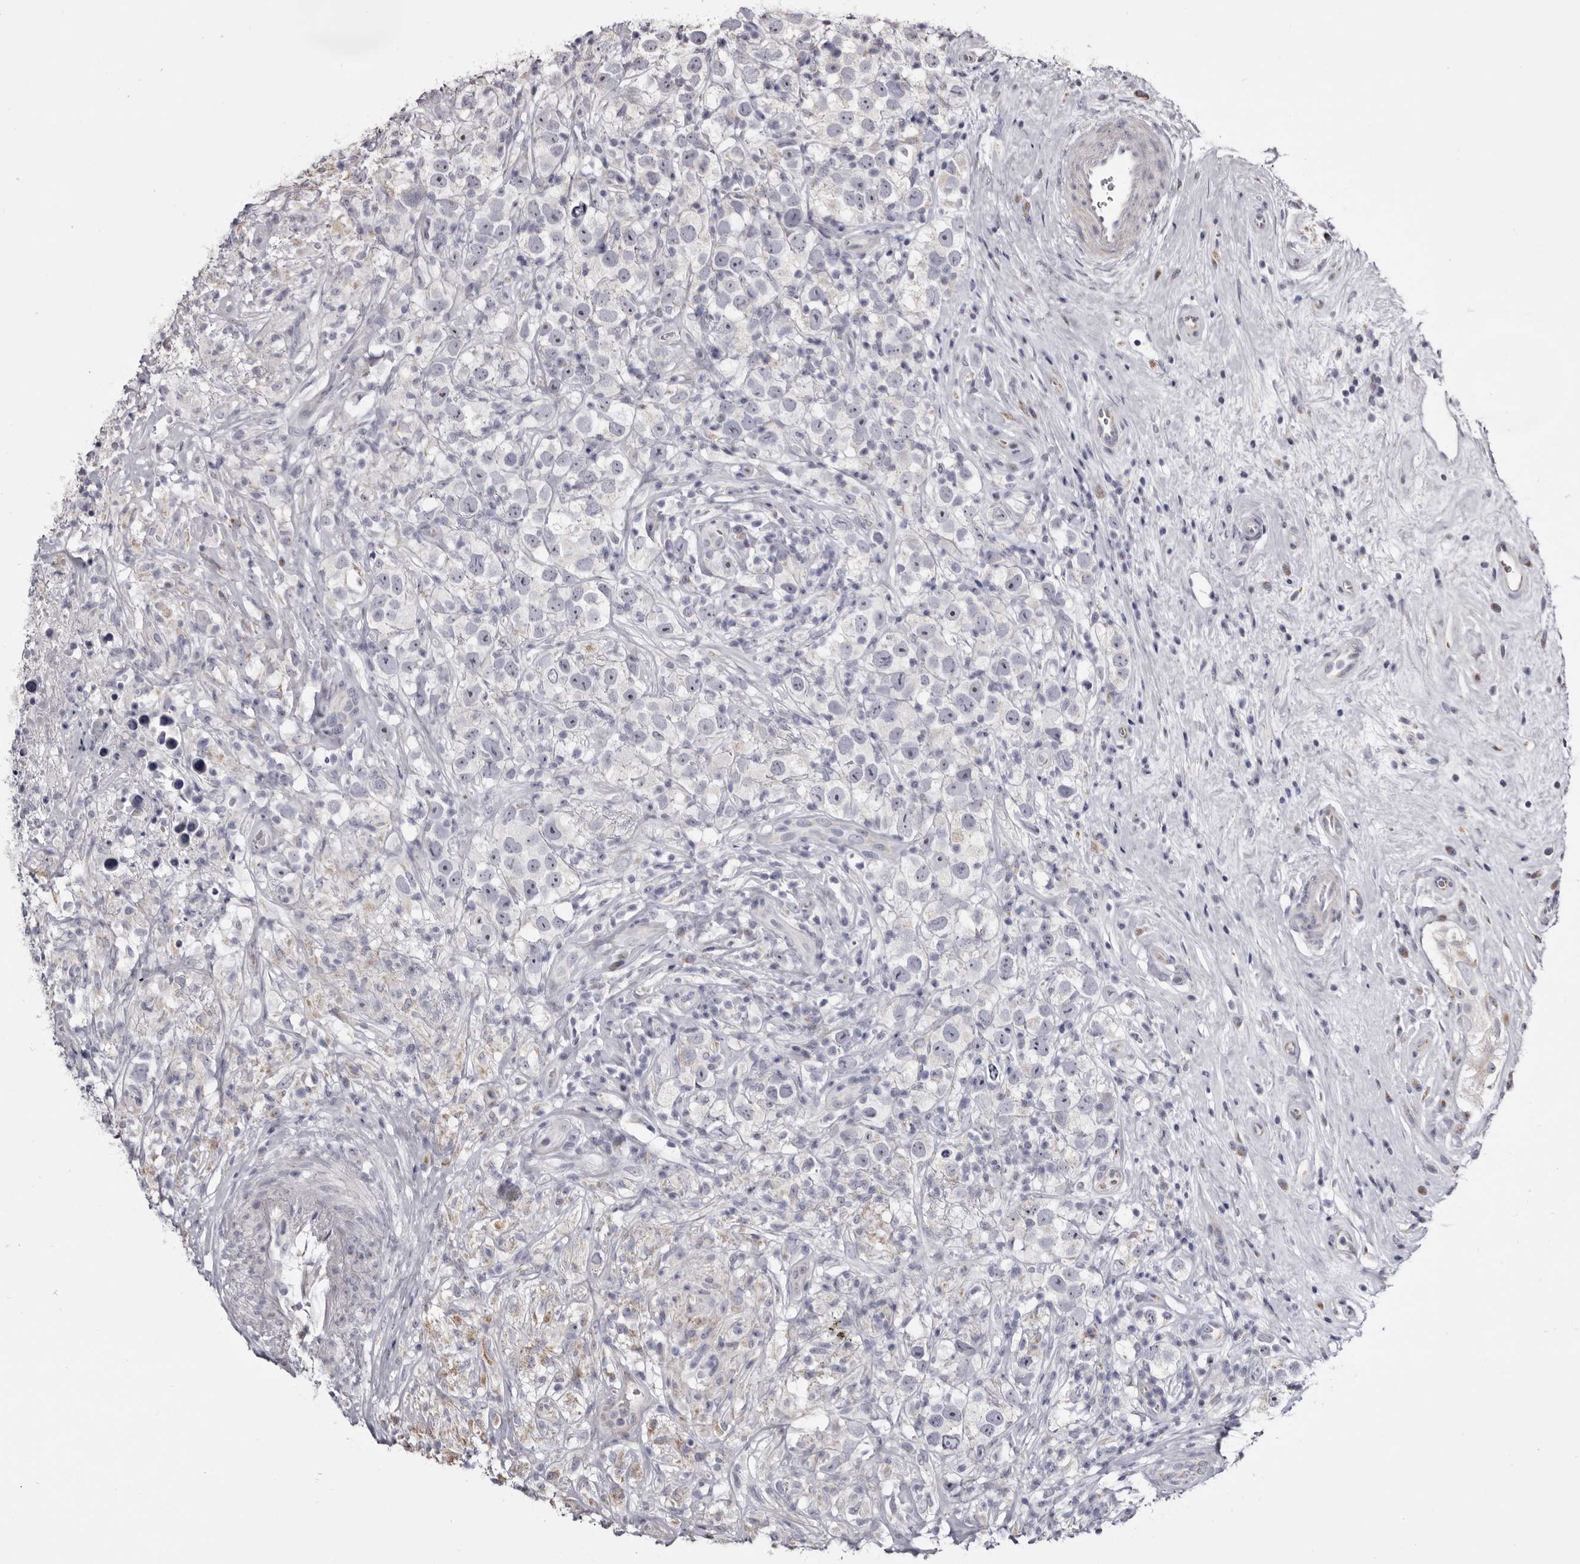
{"staining": {"intensity": "negative", "quantity": "none", "location": "none"}, "tissue": "testis cancer", "cell_type": "Tumor cells", "image_type": "cancer", "snomed": [{"axis": "morphology", "description": "Seminoma, NOS"}, {"axis": "topography", "description": "Testis"}], "caption": "A high-resolution image shows immunohistochemistry staining of testis cancer, which exhibits no significant staining in tumor cells.", "gene": "CASQ1", "patient": {"sex": "male", "age": 49}}